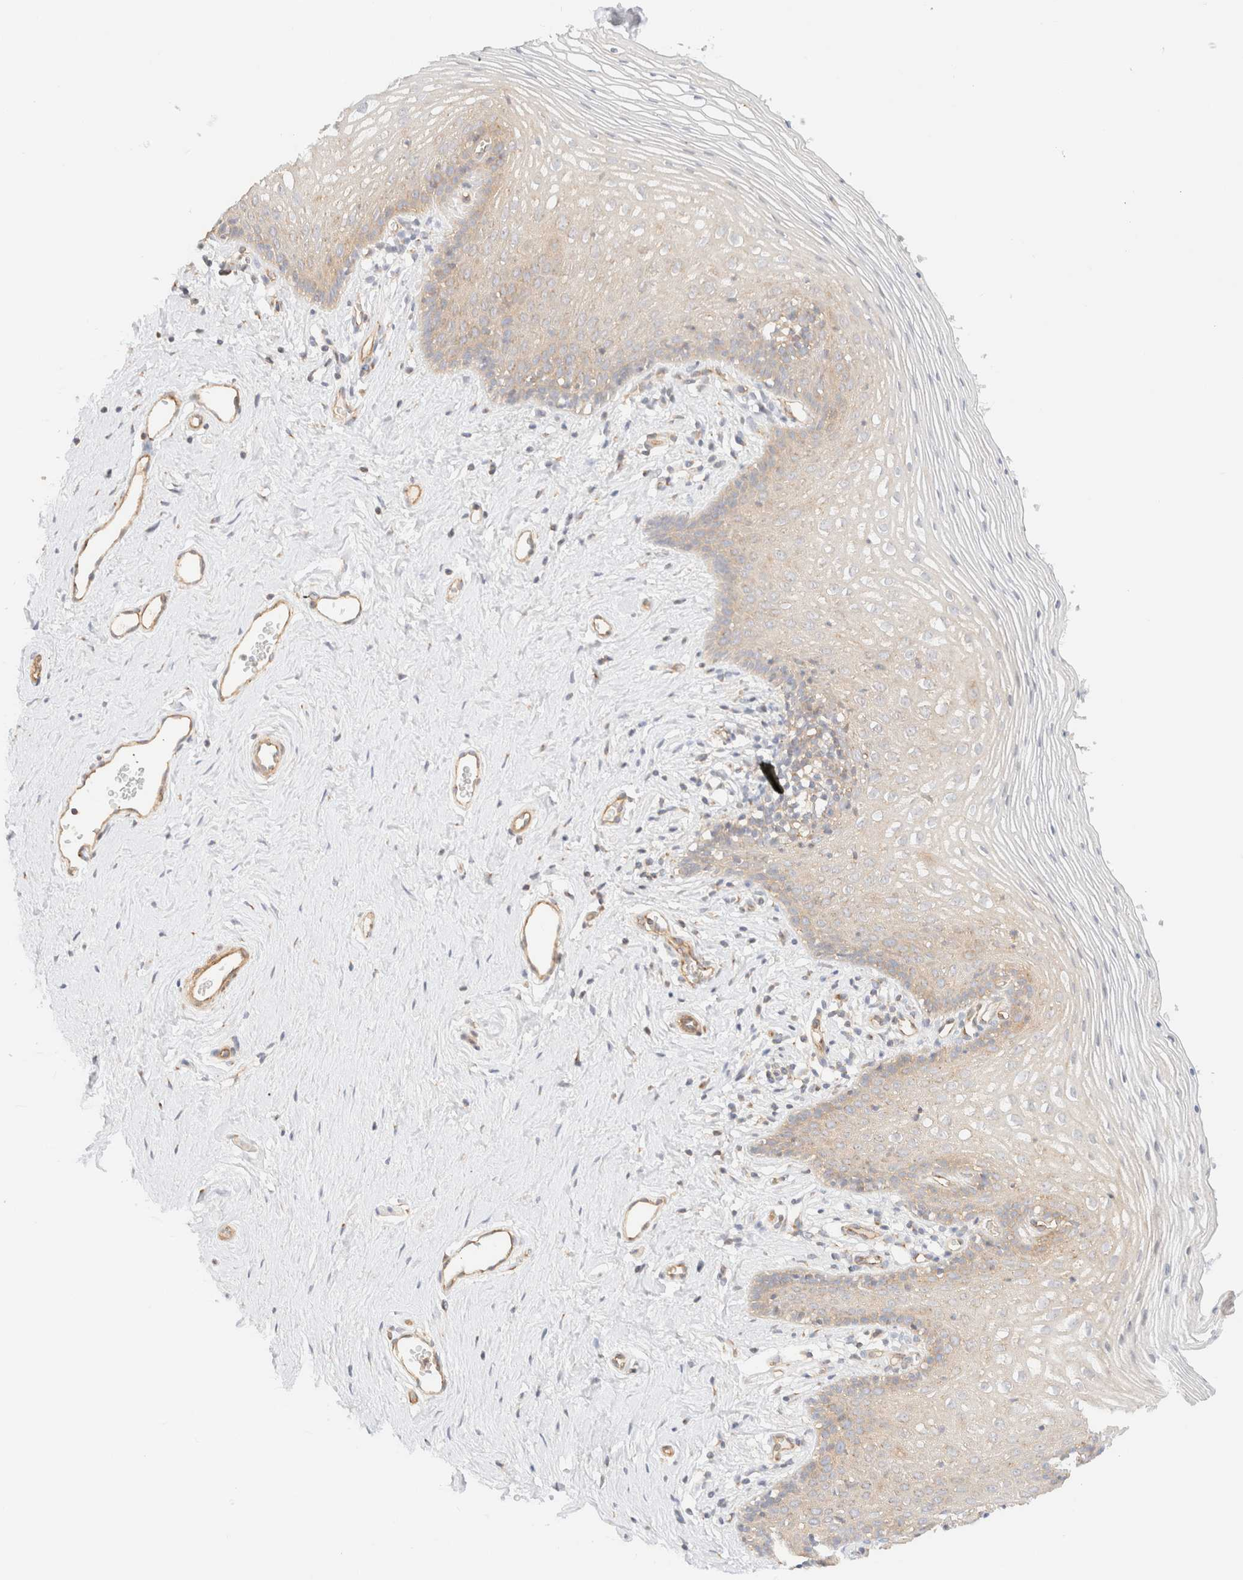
{"staining": {"intensity": "weak", "quantity": "<25%", "location": "cytoplasmic/membranous"}, "tissue": "vagina", "cell_type": "Squamous epithelial cells", "image_type": "normal", "snomed": [{"axis": "morphology", "description": "Normal tissue, NOS"}, {"axis": "topography", "description": "Vagina"}], "caption": "Squamous epithelial cells show no significant protein positivity in normal vagina.", "gene": "MYO10", "patient": {"sex": "female", "age": 32}}